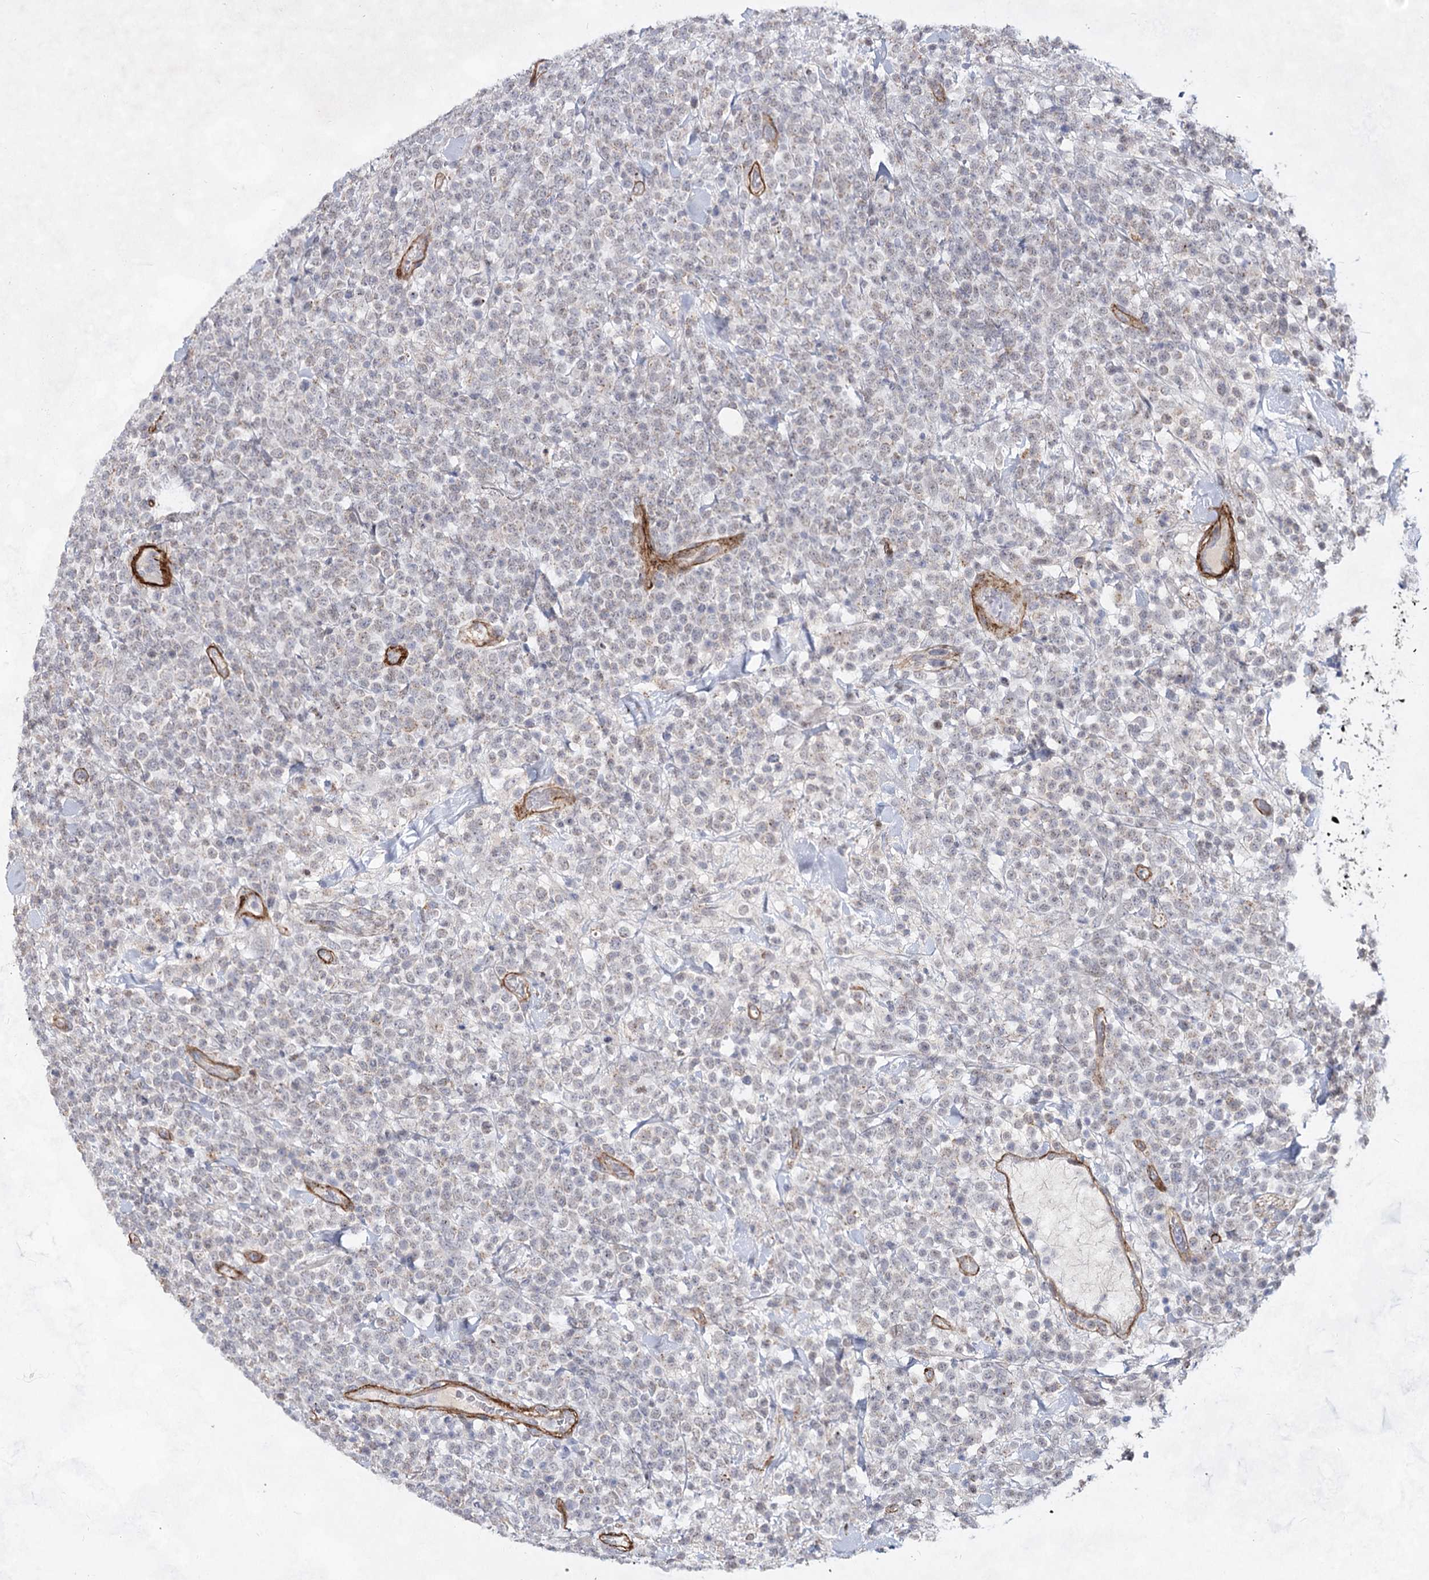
{"staining": {"intensity": "negative", "quantity": "none", "location": "none"}, "tissue": "lymphoma", "cell_type": "Tumor cells", "image_type": "cancer", "snomed": [{"axis": "morphology", "description": "Malignant lymphoma, non-Hodgkin's type, High grade"}, {"axis": "topography", "description": "Colon"}], "caption": "IHC of human high-grade malignant lymphoma, non-Hodgkin's type displays no positivity in tumor cells.", "gene": "ATL2", "patient": {"sex": "female", "age": 53}}